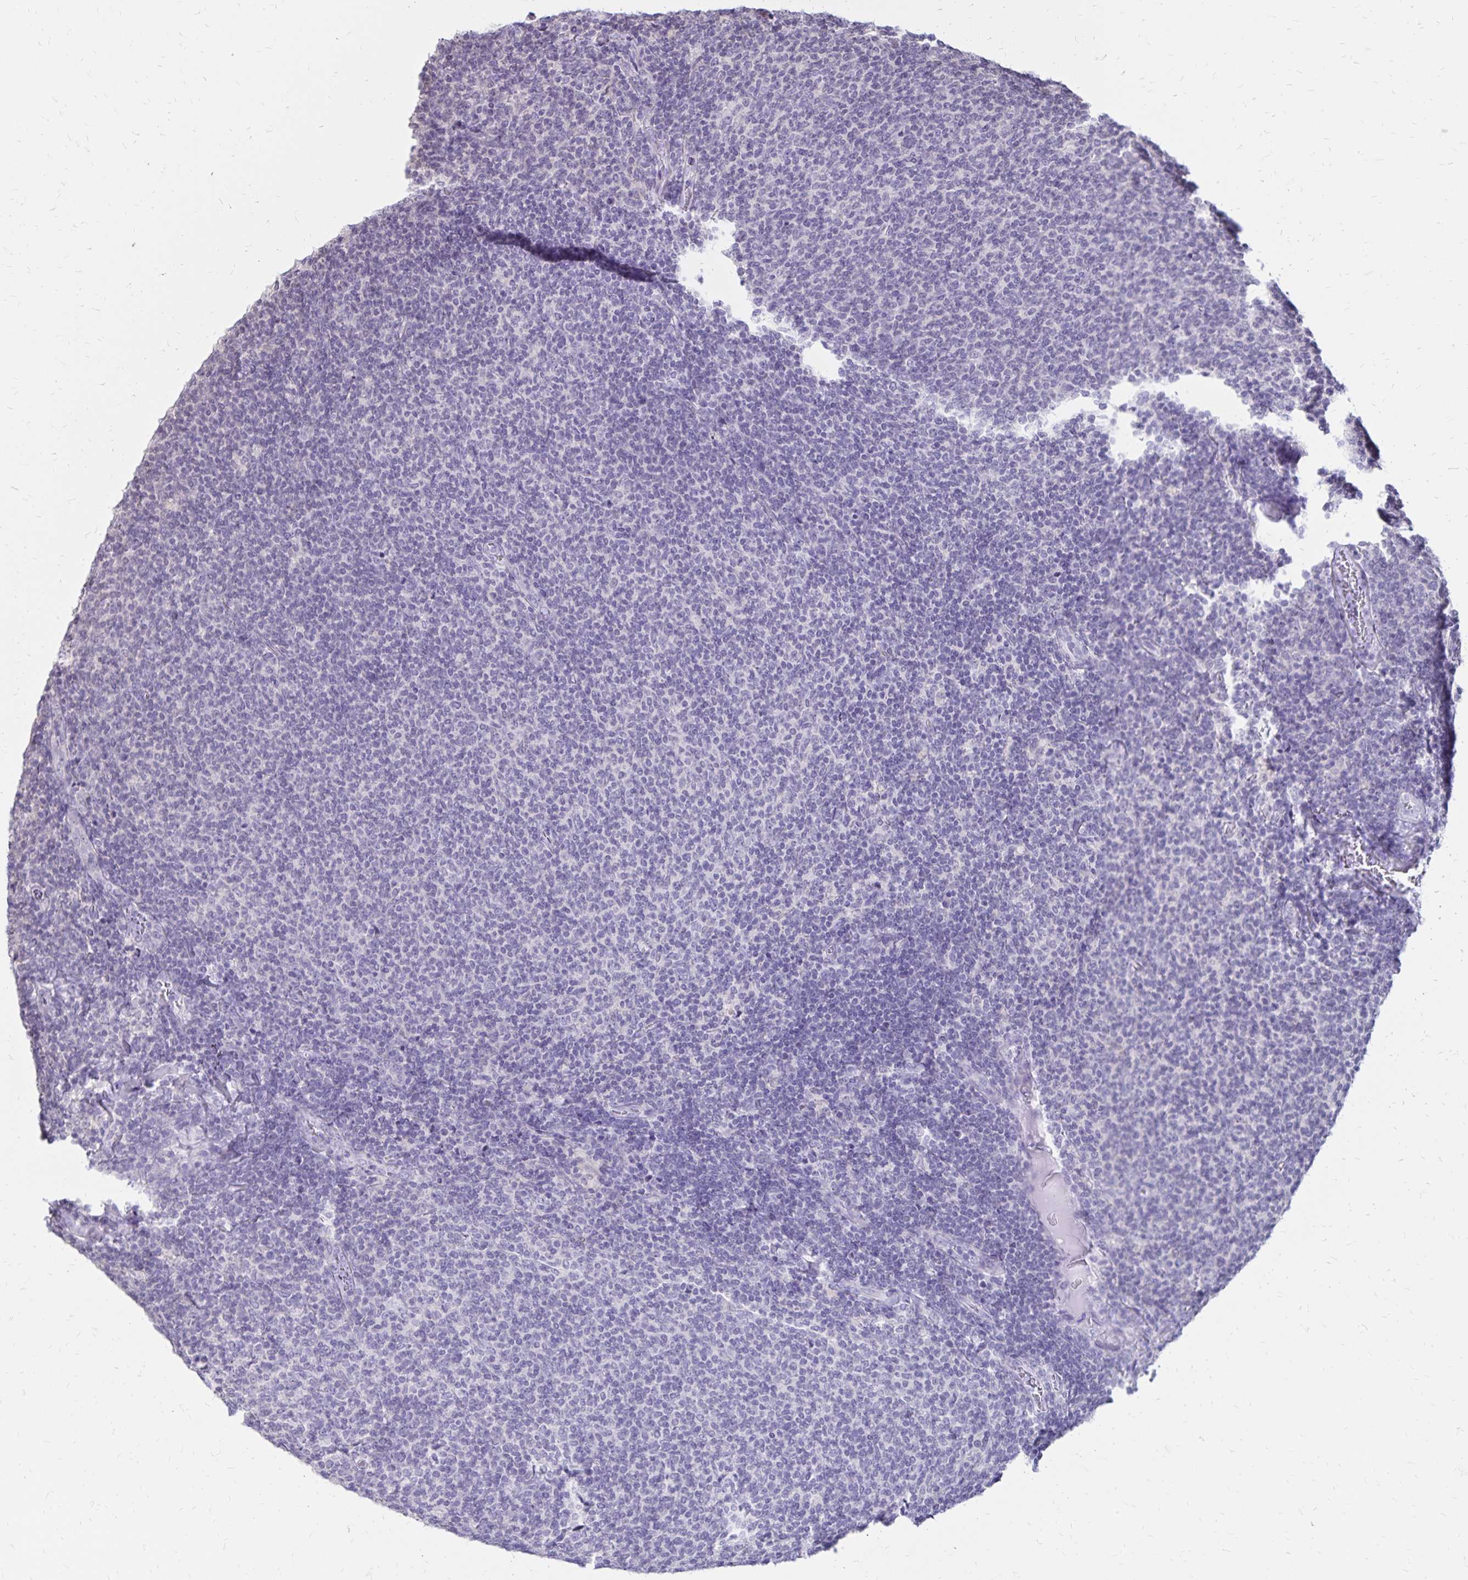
{"staining": {"intensity": "negative", "quantity": "none", "location": "none"}, "tissue": "lymphoma", "cell_type": "Tumor cells", "image_type": "cancer", "snomed": [{"axis": "morphology", "description": "Malignant lymphoma, non-Hodgkin's type, Low grade"}, {"axis": "topography", "description": "Lymph node"}], "caption": "Protein analysis of low-grade malignant lymphoma, non-Hodgkin's type displays no significant staining in tumor cells.", "gene": "SH3GL3", "patient": {"sex": "male", "age": 52}}